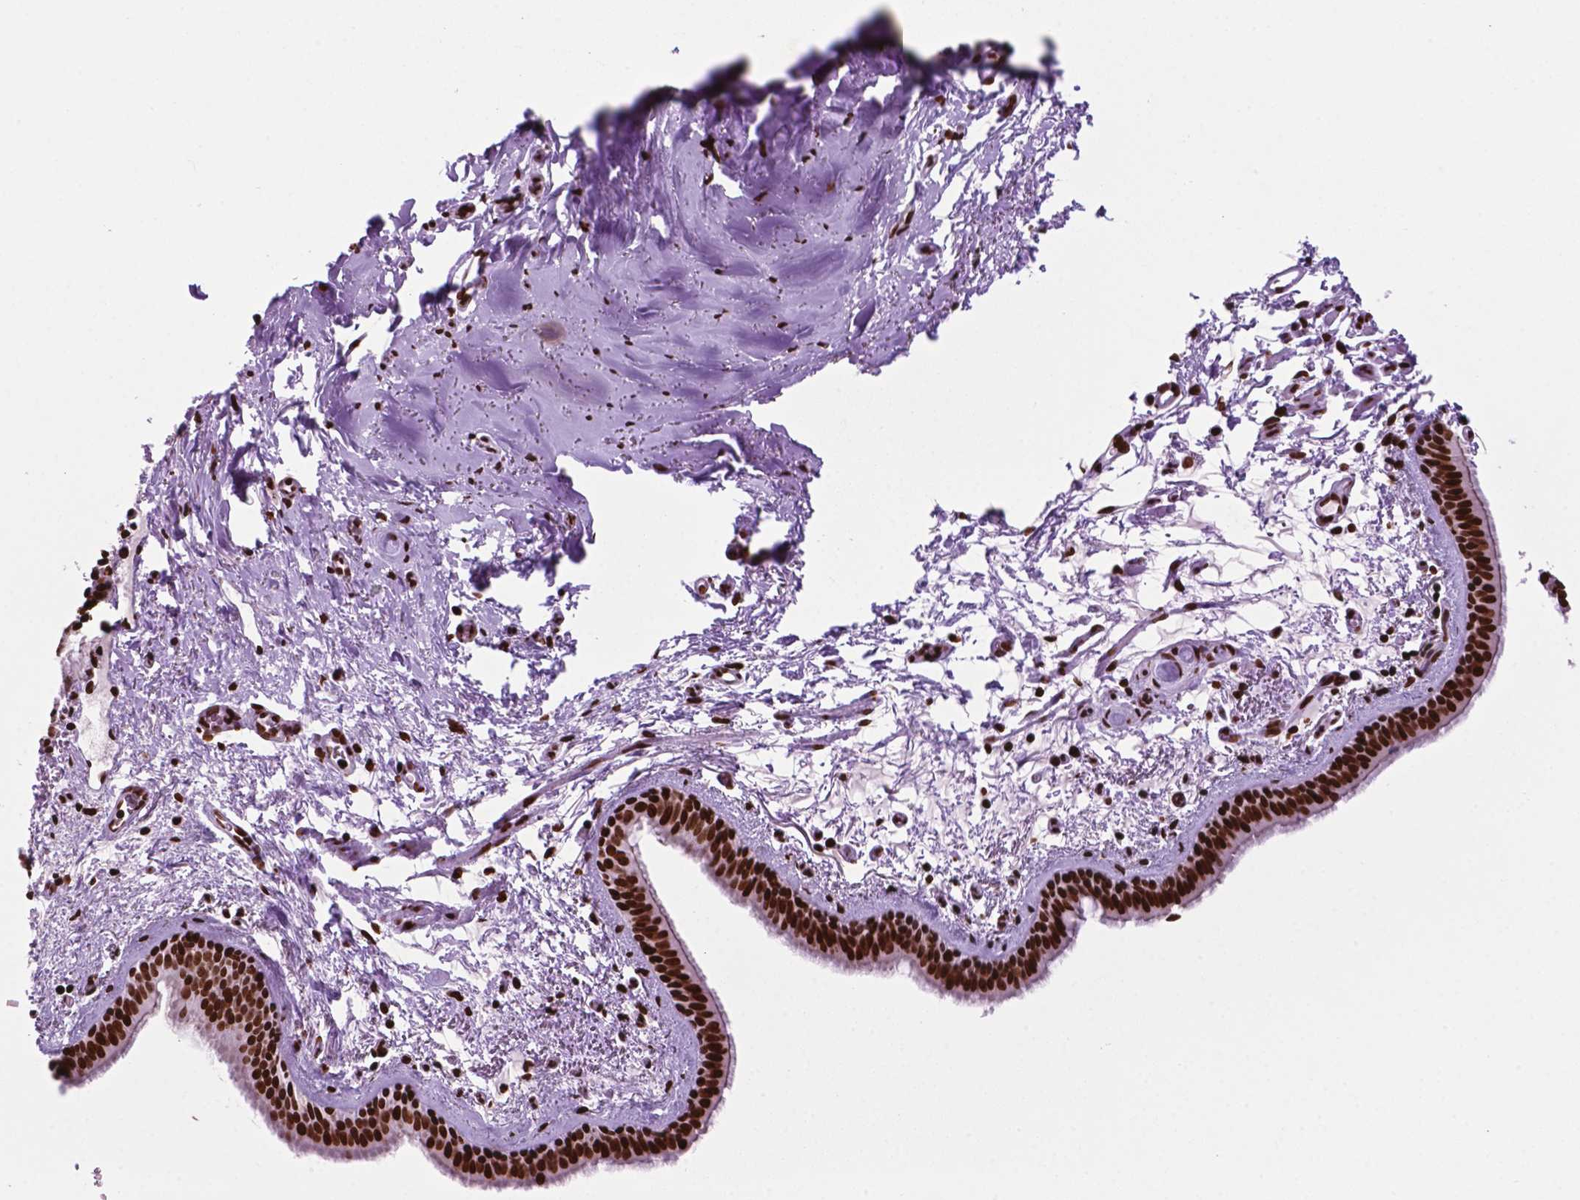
{"staining": {"intensity": "strong", "quantity": ">75%", "location": "nuclear"}, "tissue": "bronchus", "cell_type": "Respiratory epithelial cells", "image_type": "normal", "snomed": [{"axis": "morphology", "description": "Normal tissue, NOS"}, {"axis": "topography", "description": "Bronchus"}], "caption": "Immunohistochemistry staining of benign bronchus, which displays high levels of strong nuclear positivity in approximately >75% of respiratory epithelial cells indicating strong nuclear protein staining. The staining was performed using DAB (brown) for protein detection and nuclei were counterstained in hematoxylin (blue).", "gene": "TMEM250", "patient": {"sex": "female", "age": 61}}